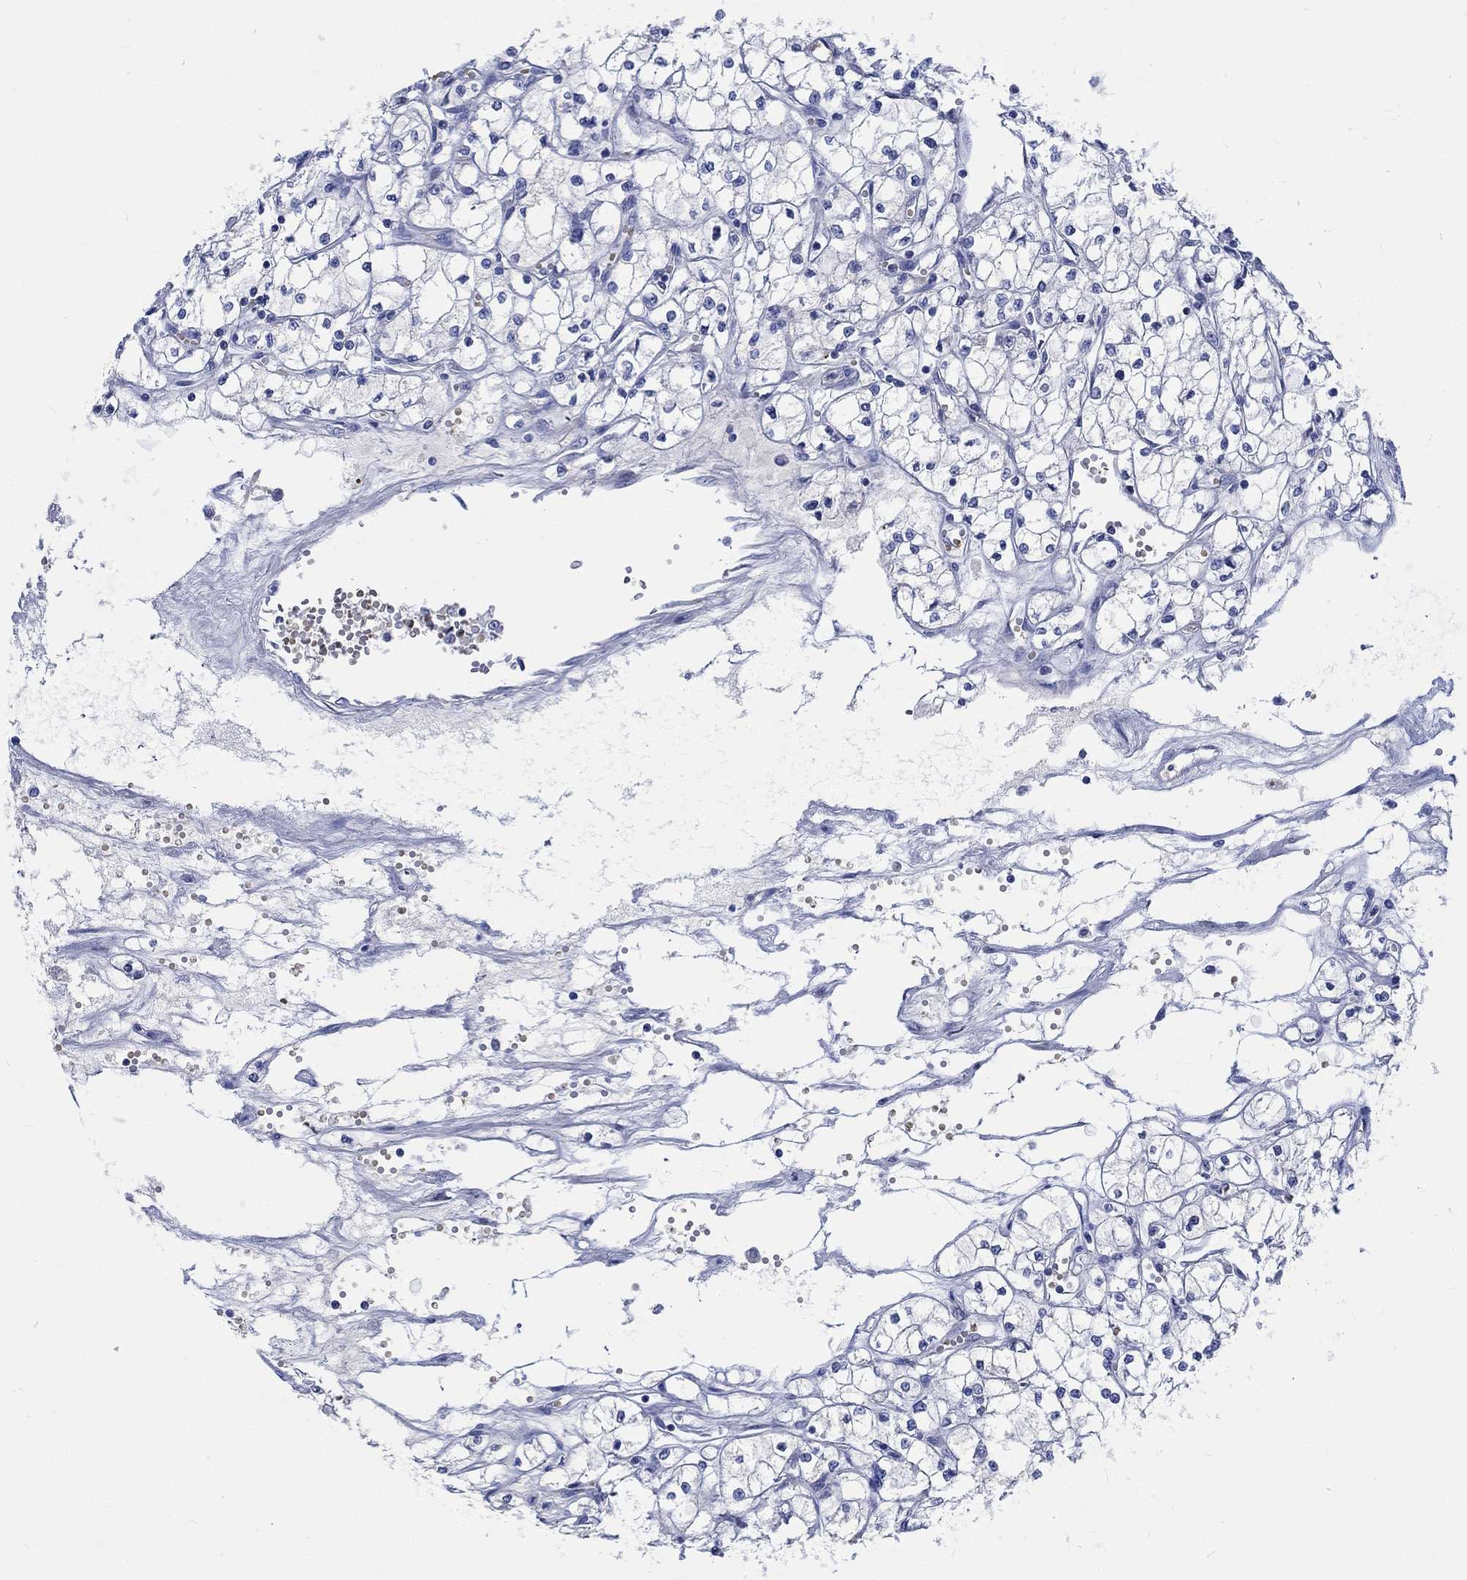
{"staining": {"intensity": "negative", "quantity": "none", "location": "none"}, "tissue": "renal cancer", "cell_type": "Tumor cells", "image_type": "cancer", "snomed": [{"axis": "morphology", "description": "Adenocarcinoma, NOS"}, {"axis": "topography", "description": "Kidney"}], "caption": "This is an immunohistochemistry (IHC) image of renal cancer. There is no positivity in tumor cells.", "gene": "KCNA1", "patient": {"sex": "male", "age": 67}}